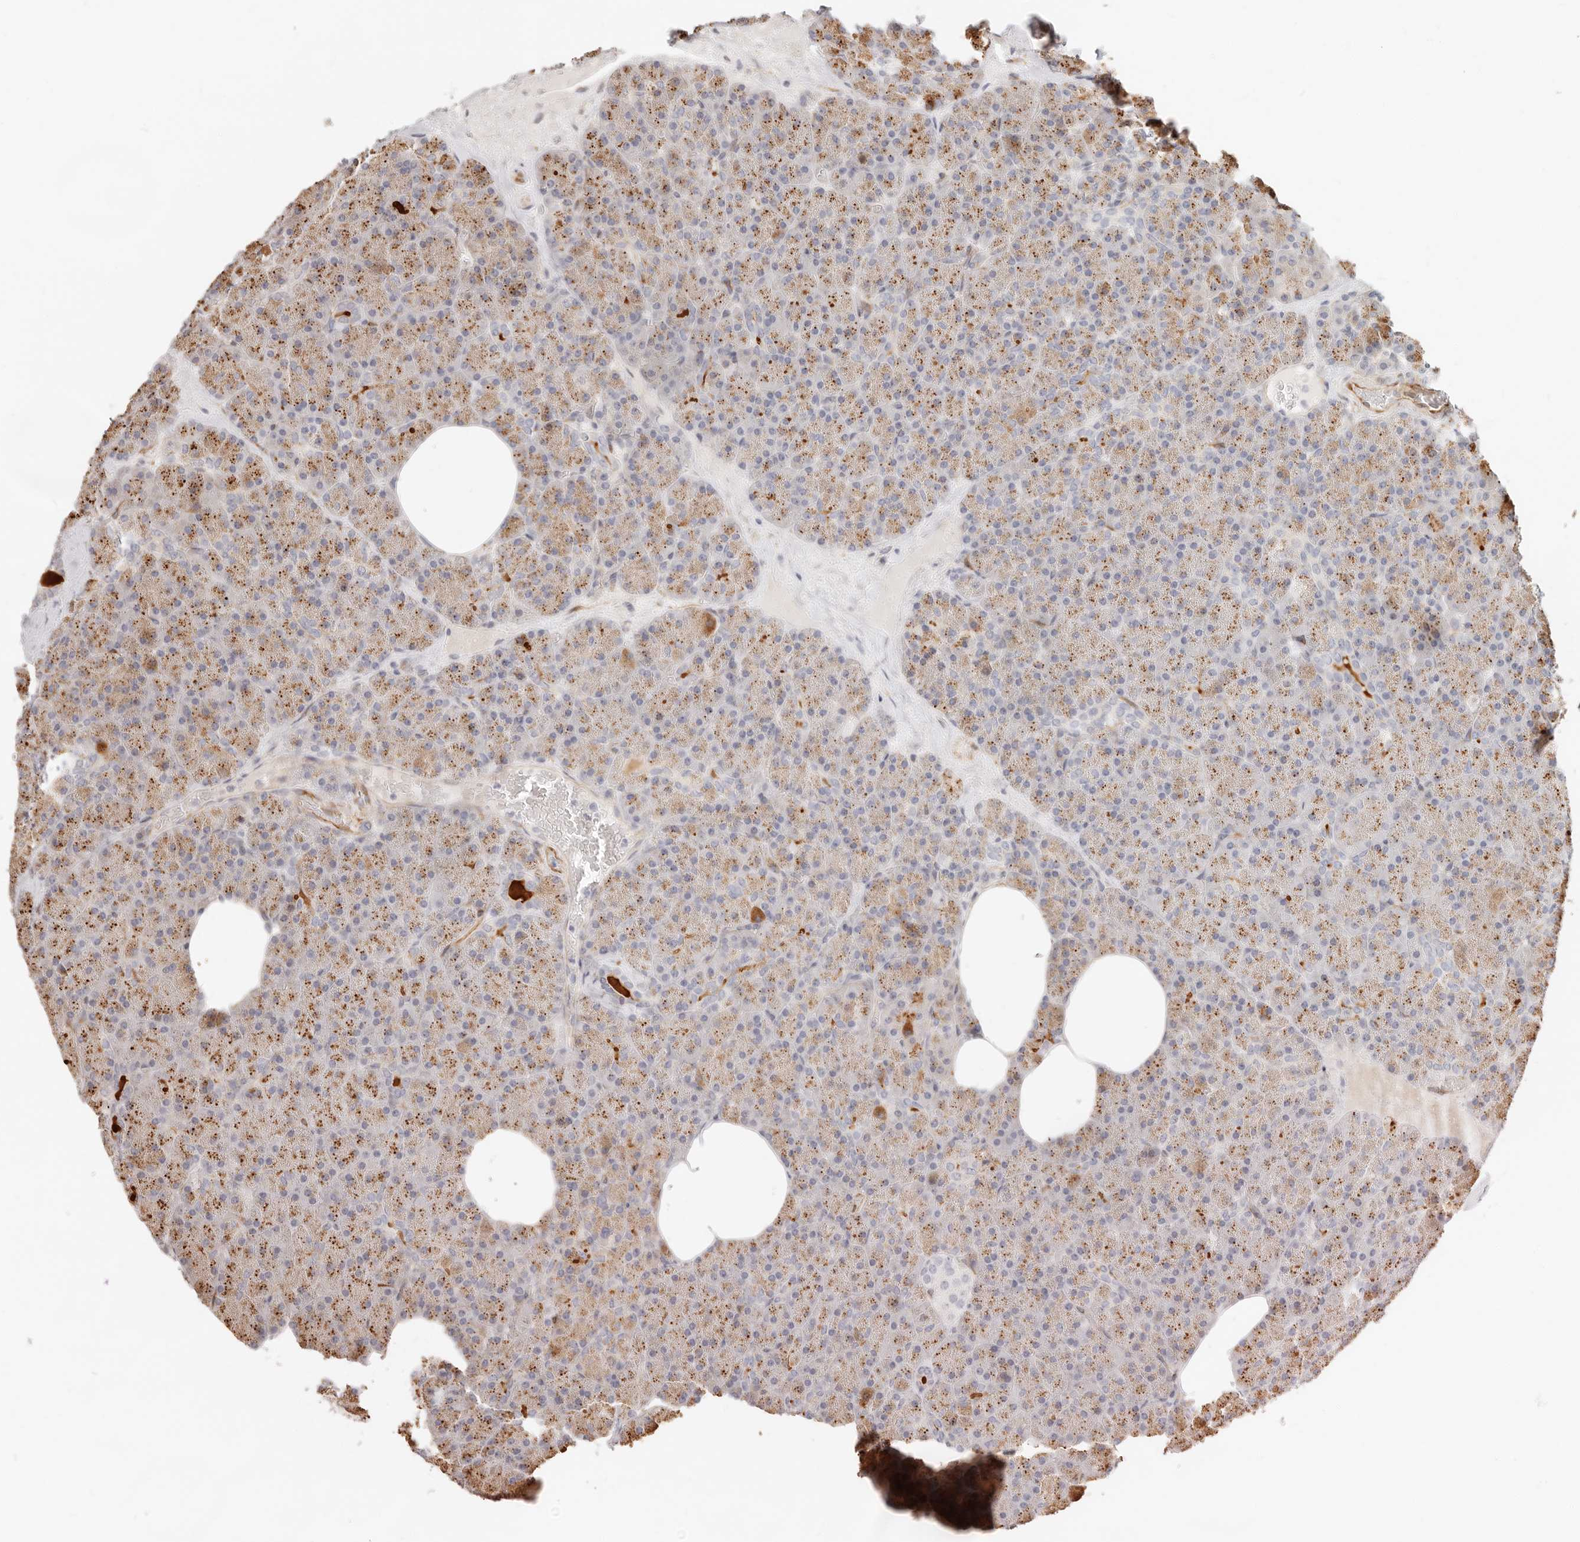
{"staining": {"intensity": "moderate", "quantity": ">75%", "location": "cytoplasmic/membranous"}, "tissue": "pancreas", "cell_type": "Exocrine glandular cells", "image_type": "normal", "snomed": [{"axis": "morphology", "description": "Normal tissue, NOS"}, {"axis": "morphology", "description": "Carcinoid, malignant, NOS"}, {"axis": "topography", "description": "Pancreas"}], "caption": "Immunohistochemical staining of normal human pancreas exhibits >75% levels of moderate cytoplasmic/membranous protein staining in approximately >75% of exocrine glandular cells.", "gene": "SASS6", "patient": {"sex": "female", "age": 35}}